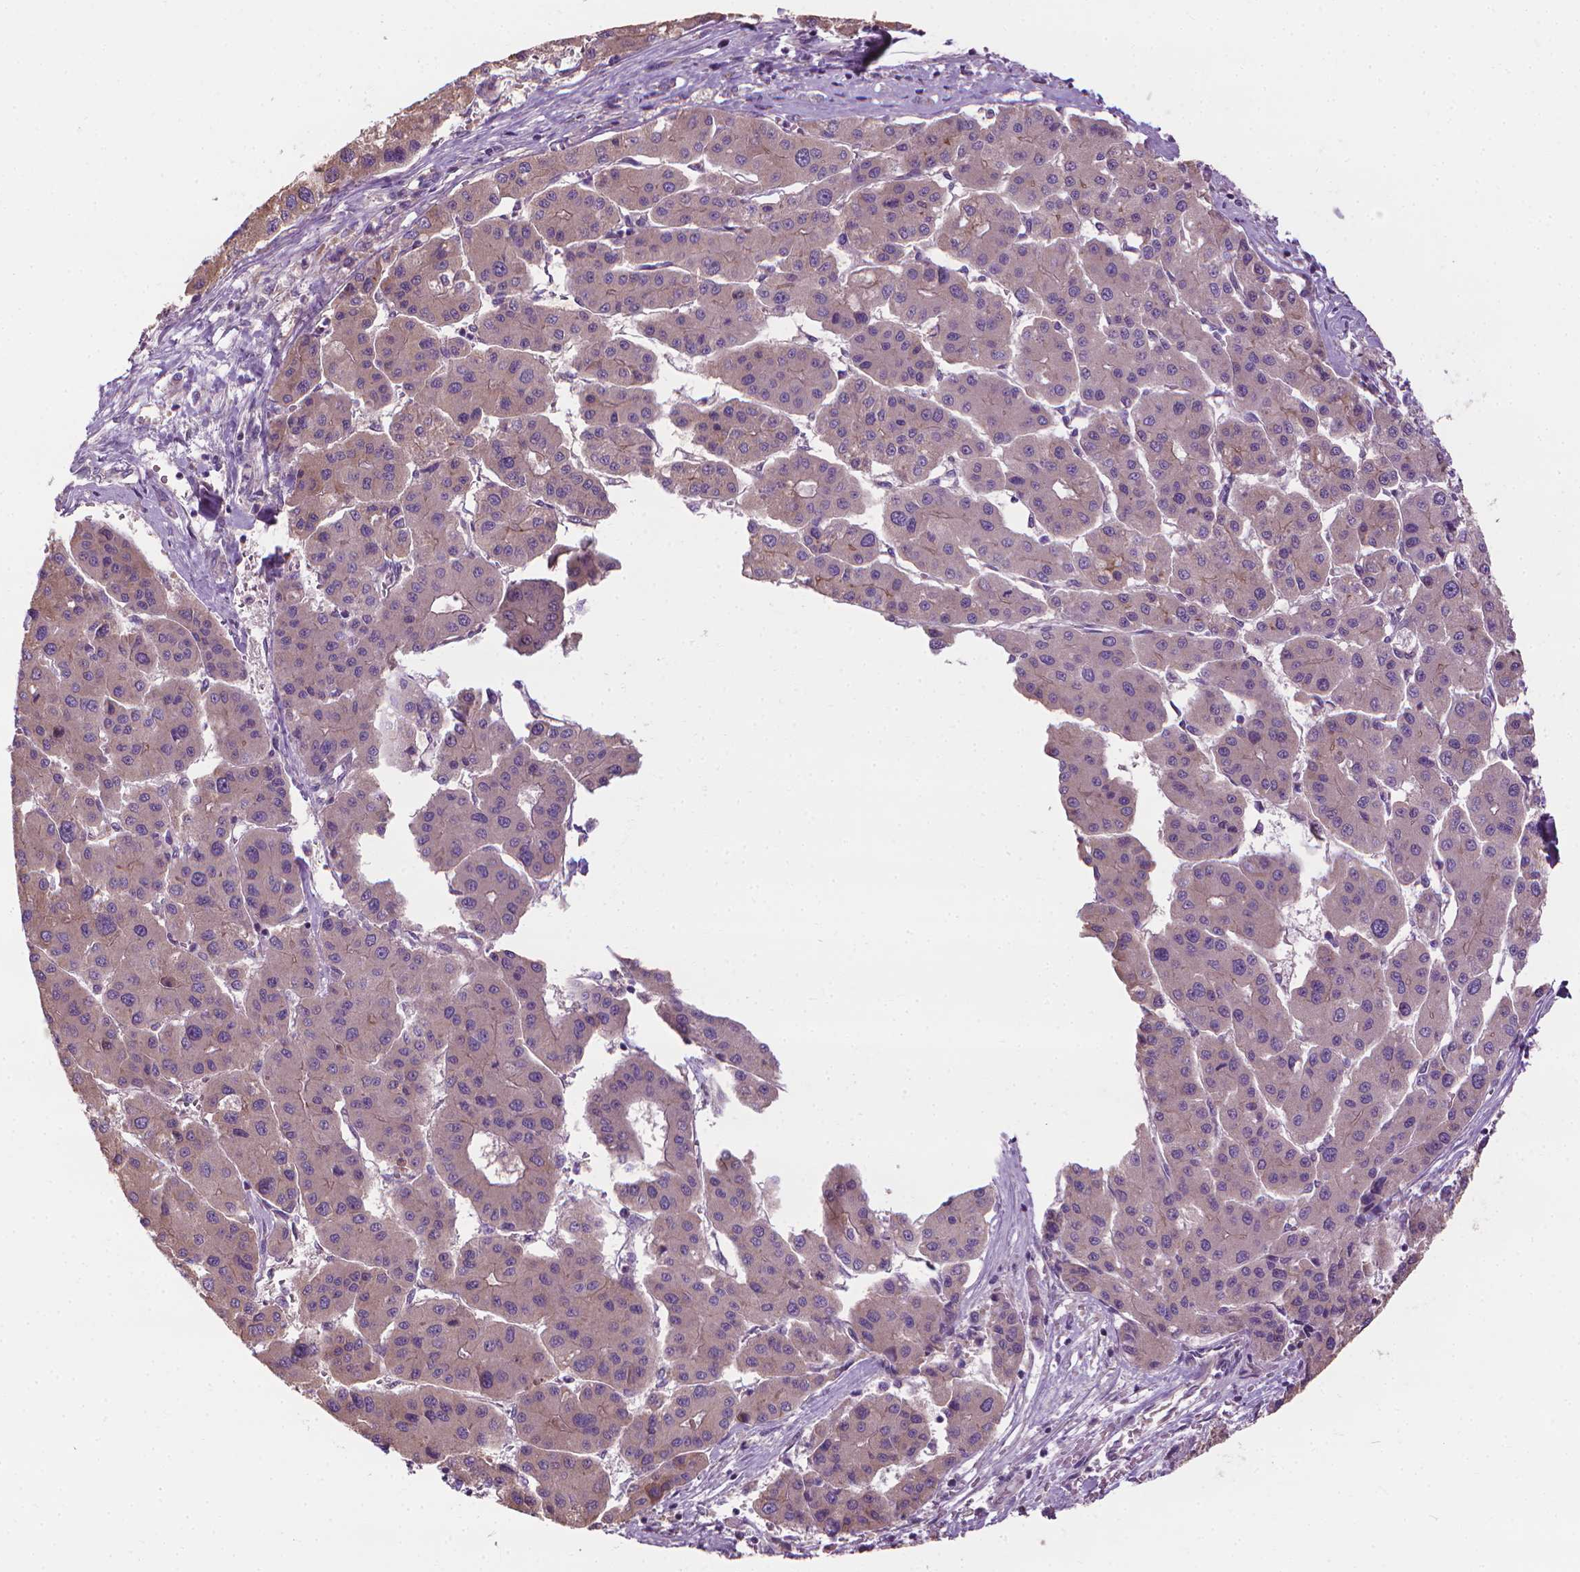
{"staining": {"intensity": "negative", "quantity": "none", "location": "none"}, "tissue": "liver cancer", "cell_type": "Tumor cells", "image_type": "cancer", "snomed": [{"axis": "morphology", "description": "Carcinoma, Hepatocellular, NOS"}, {"axis": "topography", "description": "Liver"}], "caption": "Liver cancer (hepatocellular carcinoma) stained for a protein using IHC displays no staining tumor cells.", "gene": "RIIAD1", "patient": {"sex": "male", "age": 73}}